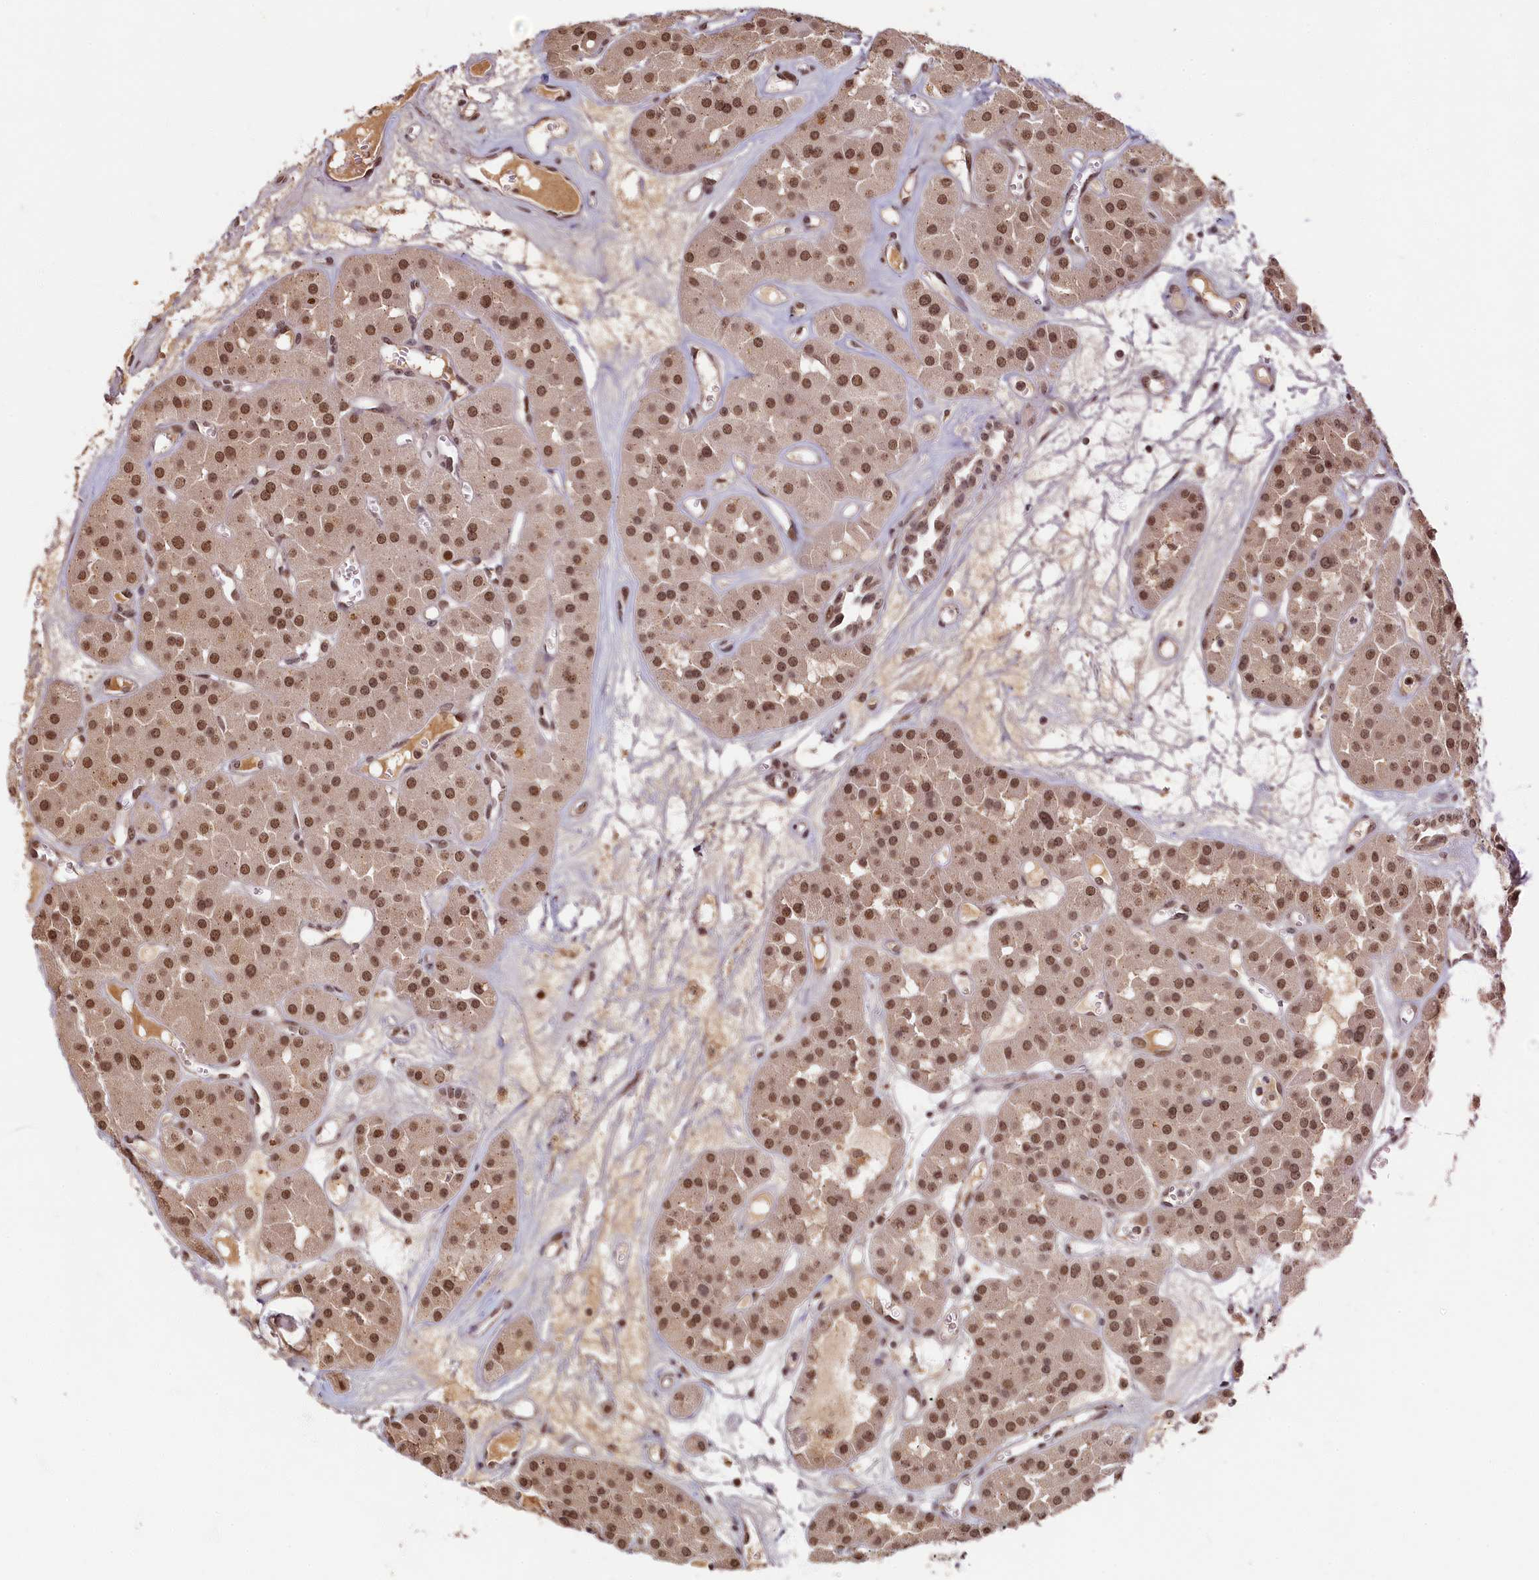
{"staining": {"intensity": "moderate", "quantity": ">75%", "location": "nuclear"}, "tissue": "renal cancer", "cell_type": "Tumor cells", "image_type": "cancer", "snomed": [{"axis": "morphology", "description": "Carcinoma, NOS"}, {"axis": "topography", "description": "Kidney"}], "caption": "Renal carcinoma stained for a protein (brown) exhibits moderate nuclear positive positivity in approximately >75% of tumor cells.", "gene": "CKAP2L", "patient": {"sex": "female", "age": 75}}